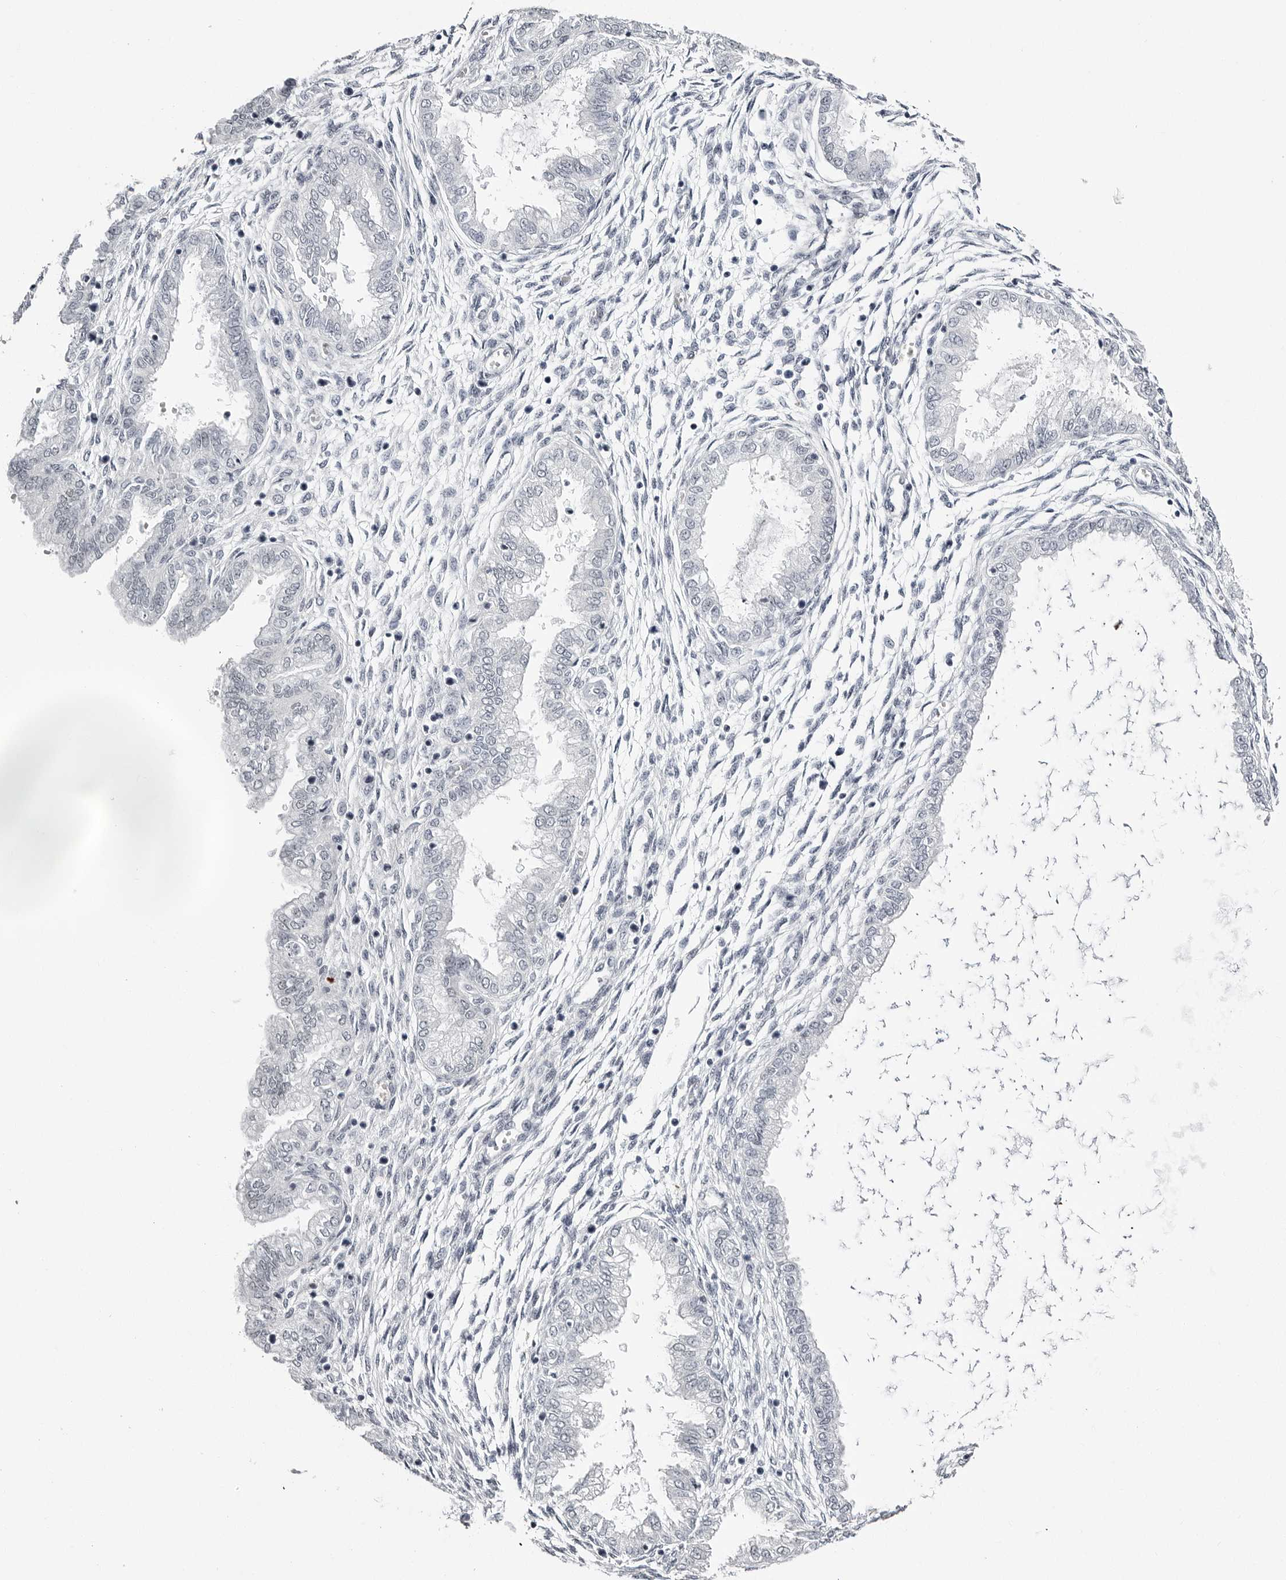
{"staining": {"intensity": "weak", "quantity": "<25%", "location": "nuclear"}, "tissue": "endometrium", "cell_type": "Cells in endometrial stroma", "image_type": "normal", "snomed": [{"axis": "morphology", "description": "Normal tissue, NOS"}, {"axis": "topography", "description": "Endometrium"}], "caption": "An image of endometrium stained for a protein displays no brown staining in cells in endometrial stroma. The staining was performed using DAB to visualize the protein expression in brown, while the nuclei were stained in blue with hematoxylin (Magnification: 20x).", "gene": "VEZF1", "patient": {"sex": "female", "age": 33}}